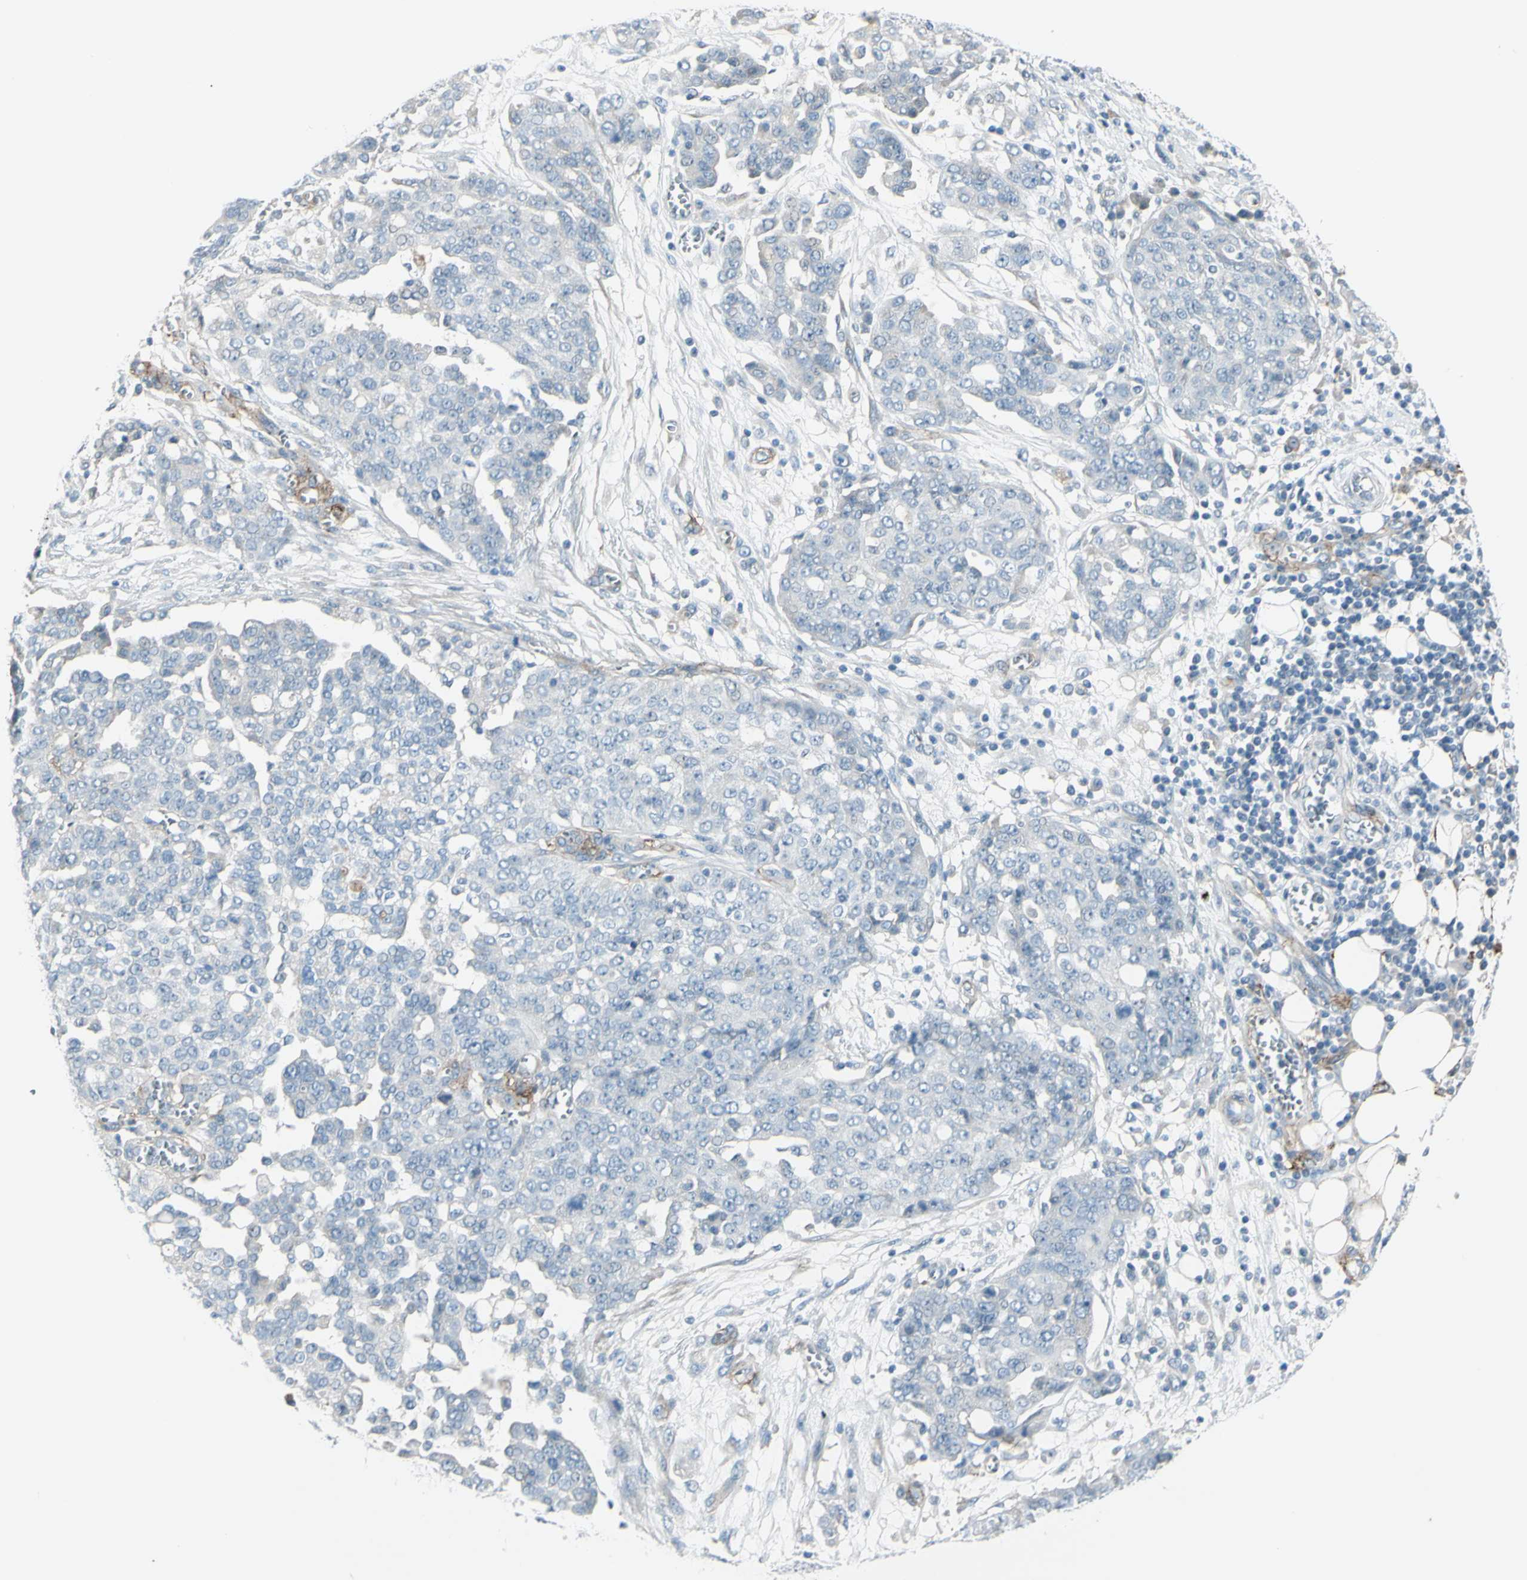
{"staining": {"intensity": "negative", "quantity": "none", "location": "none"}, "tissue": "ovarian cancer", "cell_type": "Tumor cells", "image_type": "cancer", "snomed": [{"axis": "morphology", "description": "Cystadenocarcinoma, serous, NOS"}, {"axis": "topography", "description": "Soft tissue"}, {"axis": "topography", "description": "Ovary"}], "caption": "High magnification brightfield microscopy of ovarian serous cystadenocarcinoma stained with DAB (brown) and counterstained with hematoxylin (blue): tumor cells show no significant expression.", "gene": "GPR34", "patient": {"sex": "female", "age": 57}}